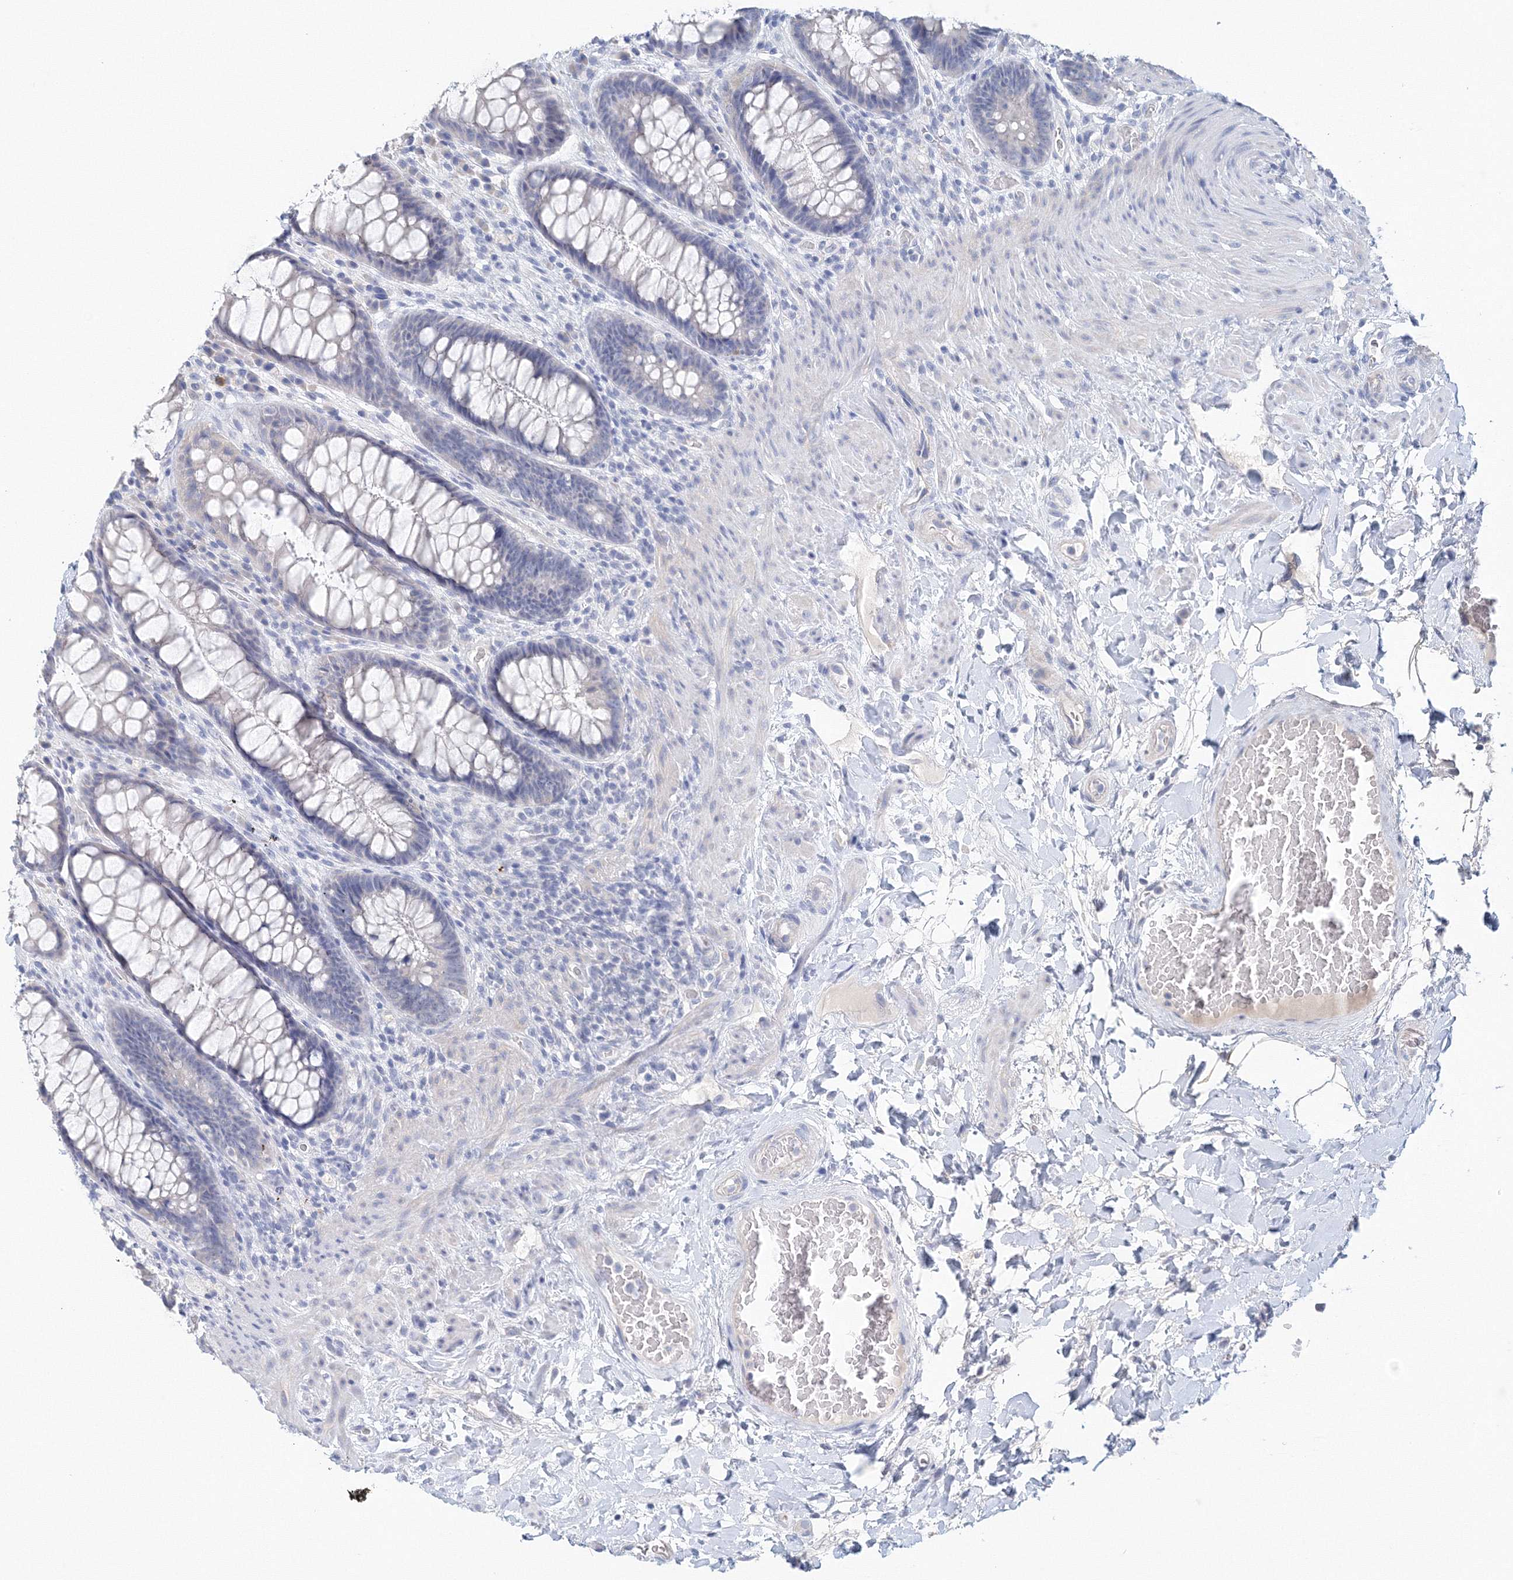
{"staining": {"intensity": "negative", "quantity": "none", "location": "none"}, "tissue": "rectum", "cell_type": "Glandular cells", "image_type": "normal", "snomed": [{"axis": "morphology", "description": "Normal tissue, NOS"}, {"axis": "topography", "description": "Rectum"}], "caption": "A high-resolution histopathology image shows immunohistochemistry staining of unremarkable rectum, which exhibits no significant expression in glandular cells.", "gene": "LRRIQ4", "patient": {"sex": "female", "age": 46}}